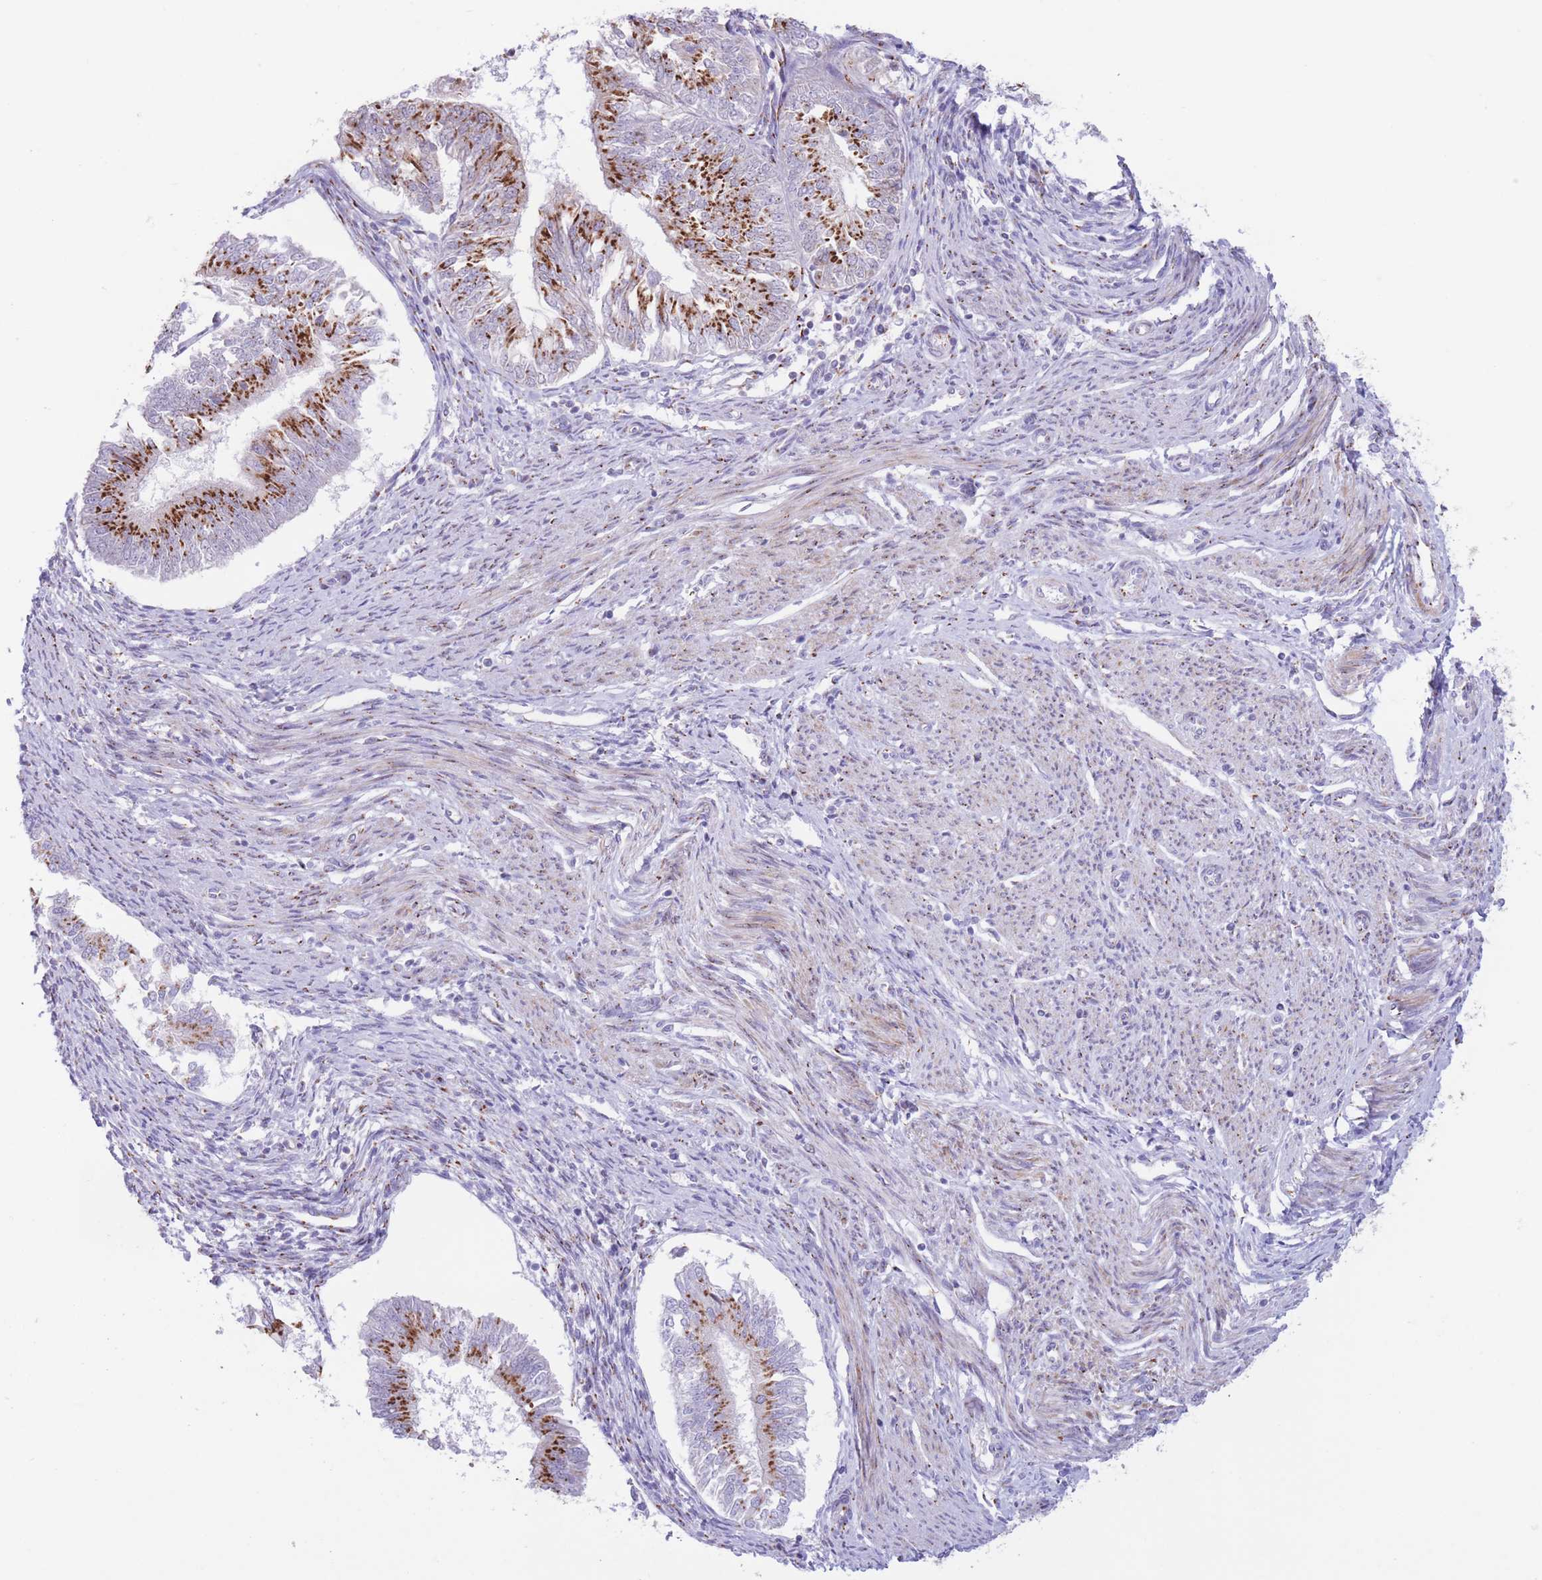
{"staining": {"intensity": "strong", "quantity": ">75%", "location": "cytoplasmic/membranous"}, "tissue": "endometrial cancer", "cell_type": "Tumor cells", "image_type": "cancer", "snomed": [{"axis": "morphology", "description": "Adenocarcinoma, NOS"}, {"axis": "topography", "description": "Endometrium"}], "caption": "Protein staining of endometrial adenocarcinoma tissue demonstrates strong cytoplasmic/membranous expression in about >75% of tumor cells.", "gene": "MPND", "patient": {"sex": "female", "age": 58}}